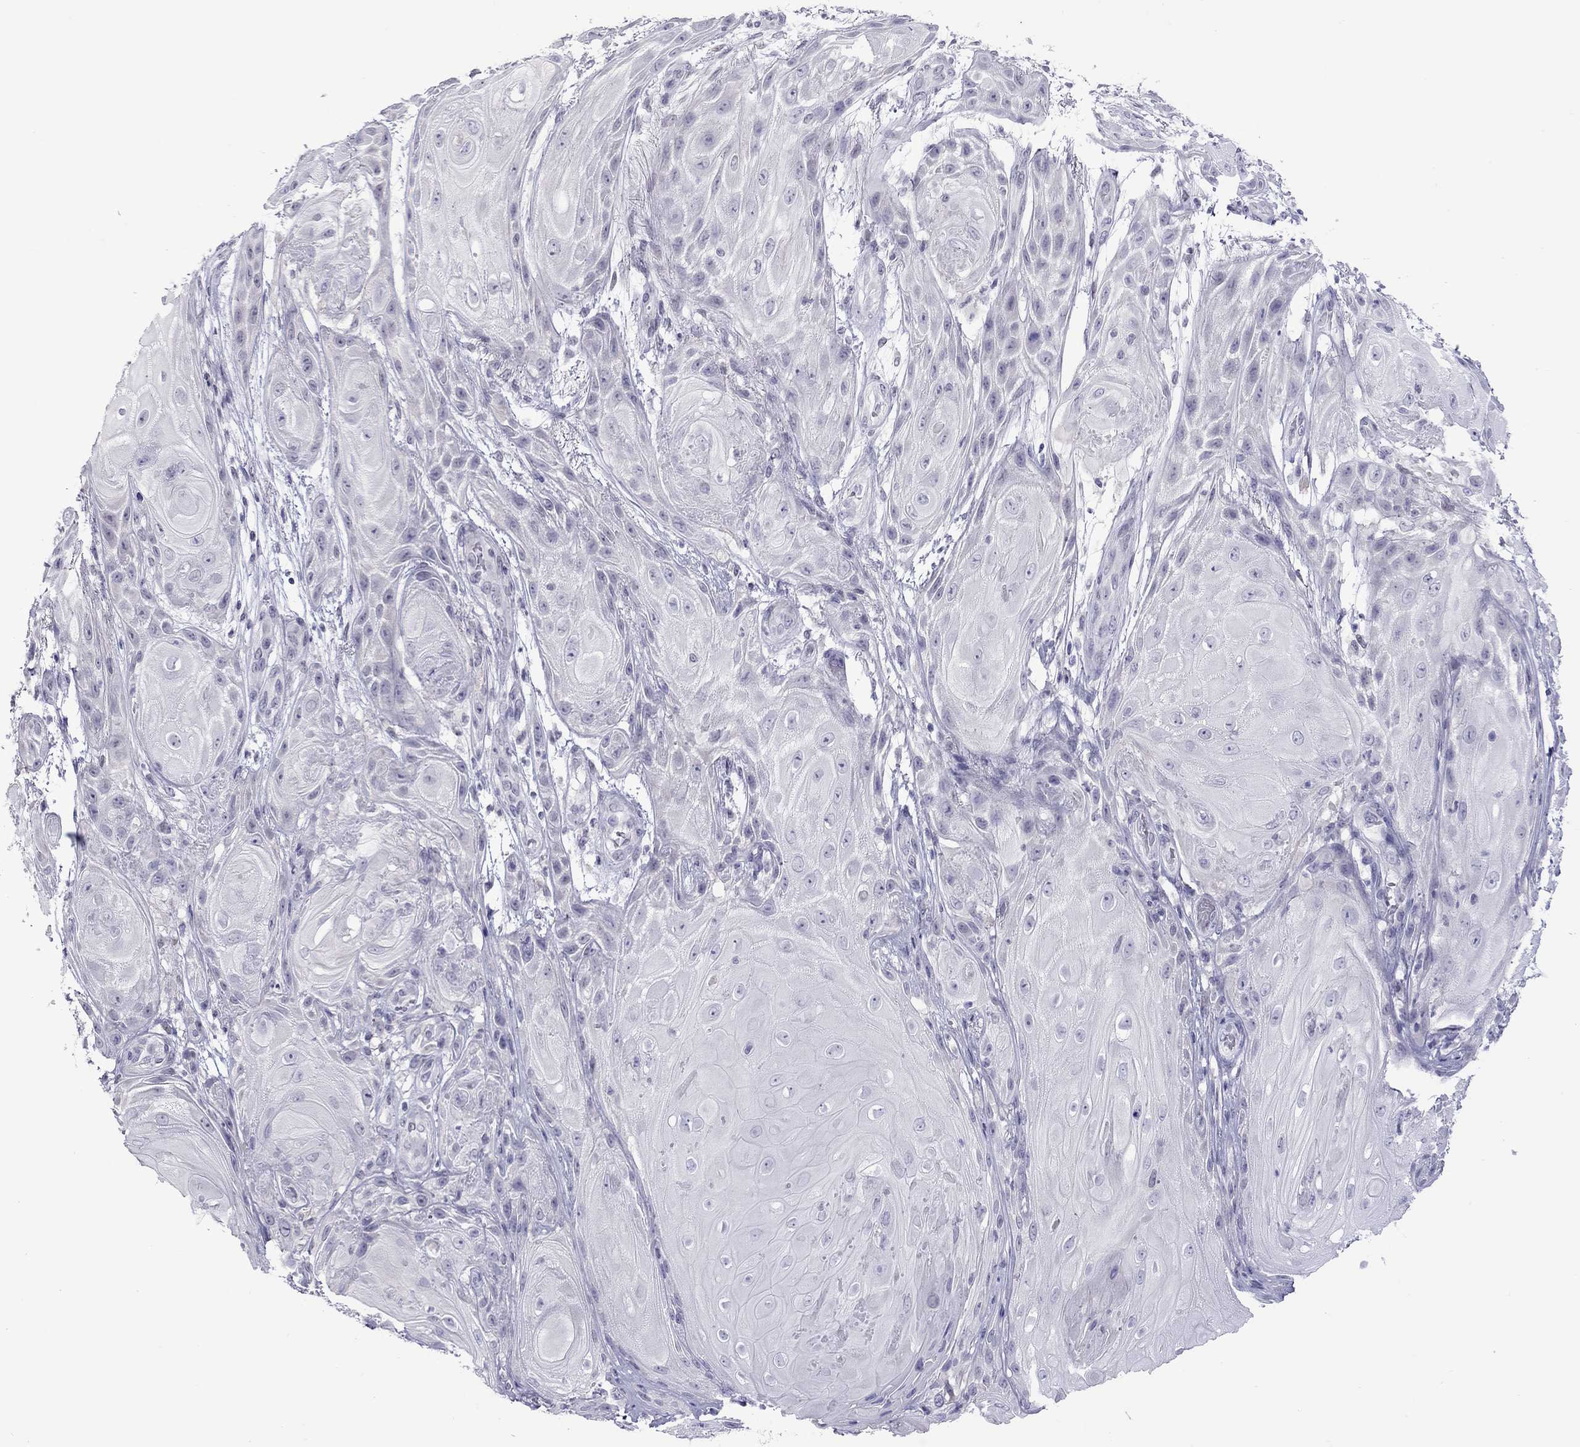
{"staining": {"intensity": "negative", "quantity": "none", "location": "none"}, "tissue": "skin cancer", "cell_type": "Tumor cells", "image_type": "cancer", "snomed": [{"axis": "morphology", "description": "Squamous cell carcinoma, NOS"}, {"axis": "topography", "description": "Skin"}], "caption": "DAB (3,3'-diaminobenzidine) immunohistochemical staining of human skin cancer demonstrates no significant positivity in tumor cells.", "gene": "CHRNB3", "patient": {"sex": "male", "age": 62}}